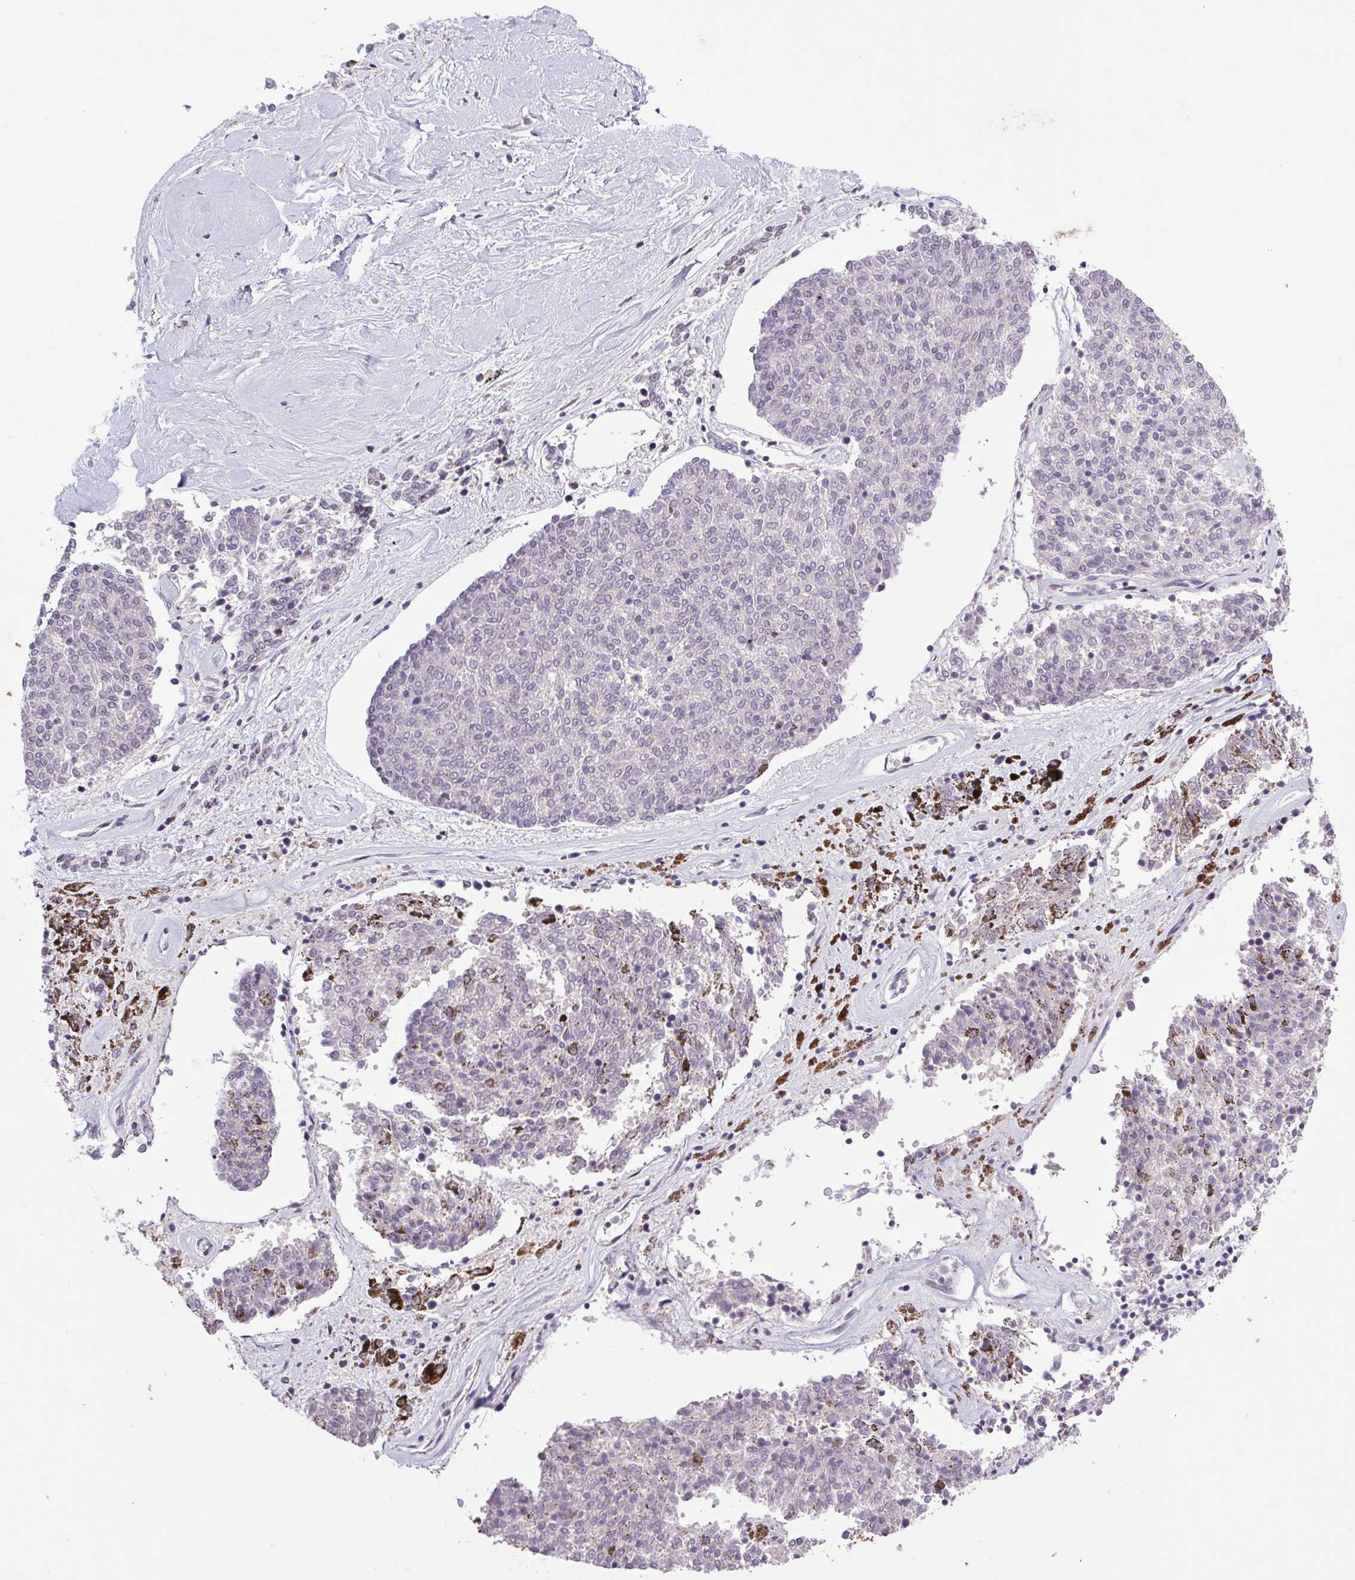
{"staining": {"intensity": "negative", "quantity": "none", "location": "none"}, "tissue": "melanoma", "cell_type": "Tumor cells", "image_type": "cancer", "snomed": [{"axis": "morphology", "description": "Malignant melanoma, NOS"}, {"axis": "topography", "description": "Skin"}], "caption": "A histopathology image of malignant melanoma stained for a protein shows no brown staining in tumor cells.", "gene": "LDLRAD4", "patient": {"sex": "female", "age": 72}}